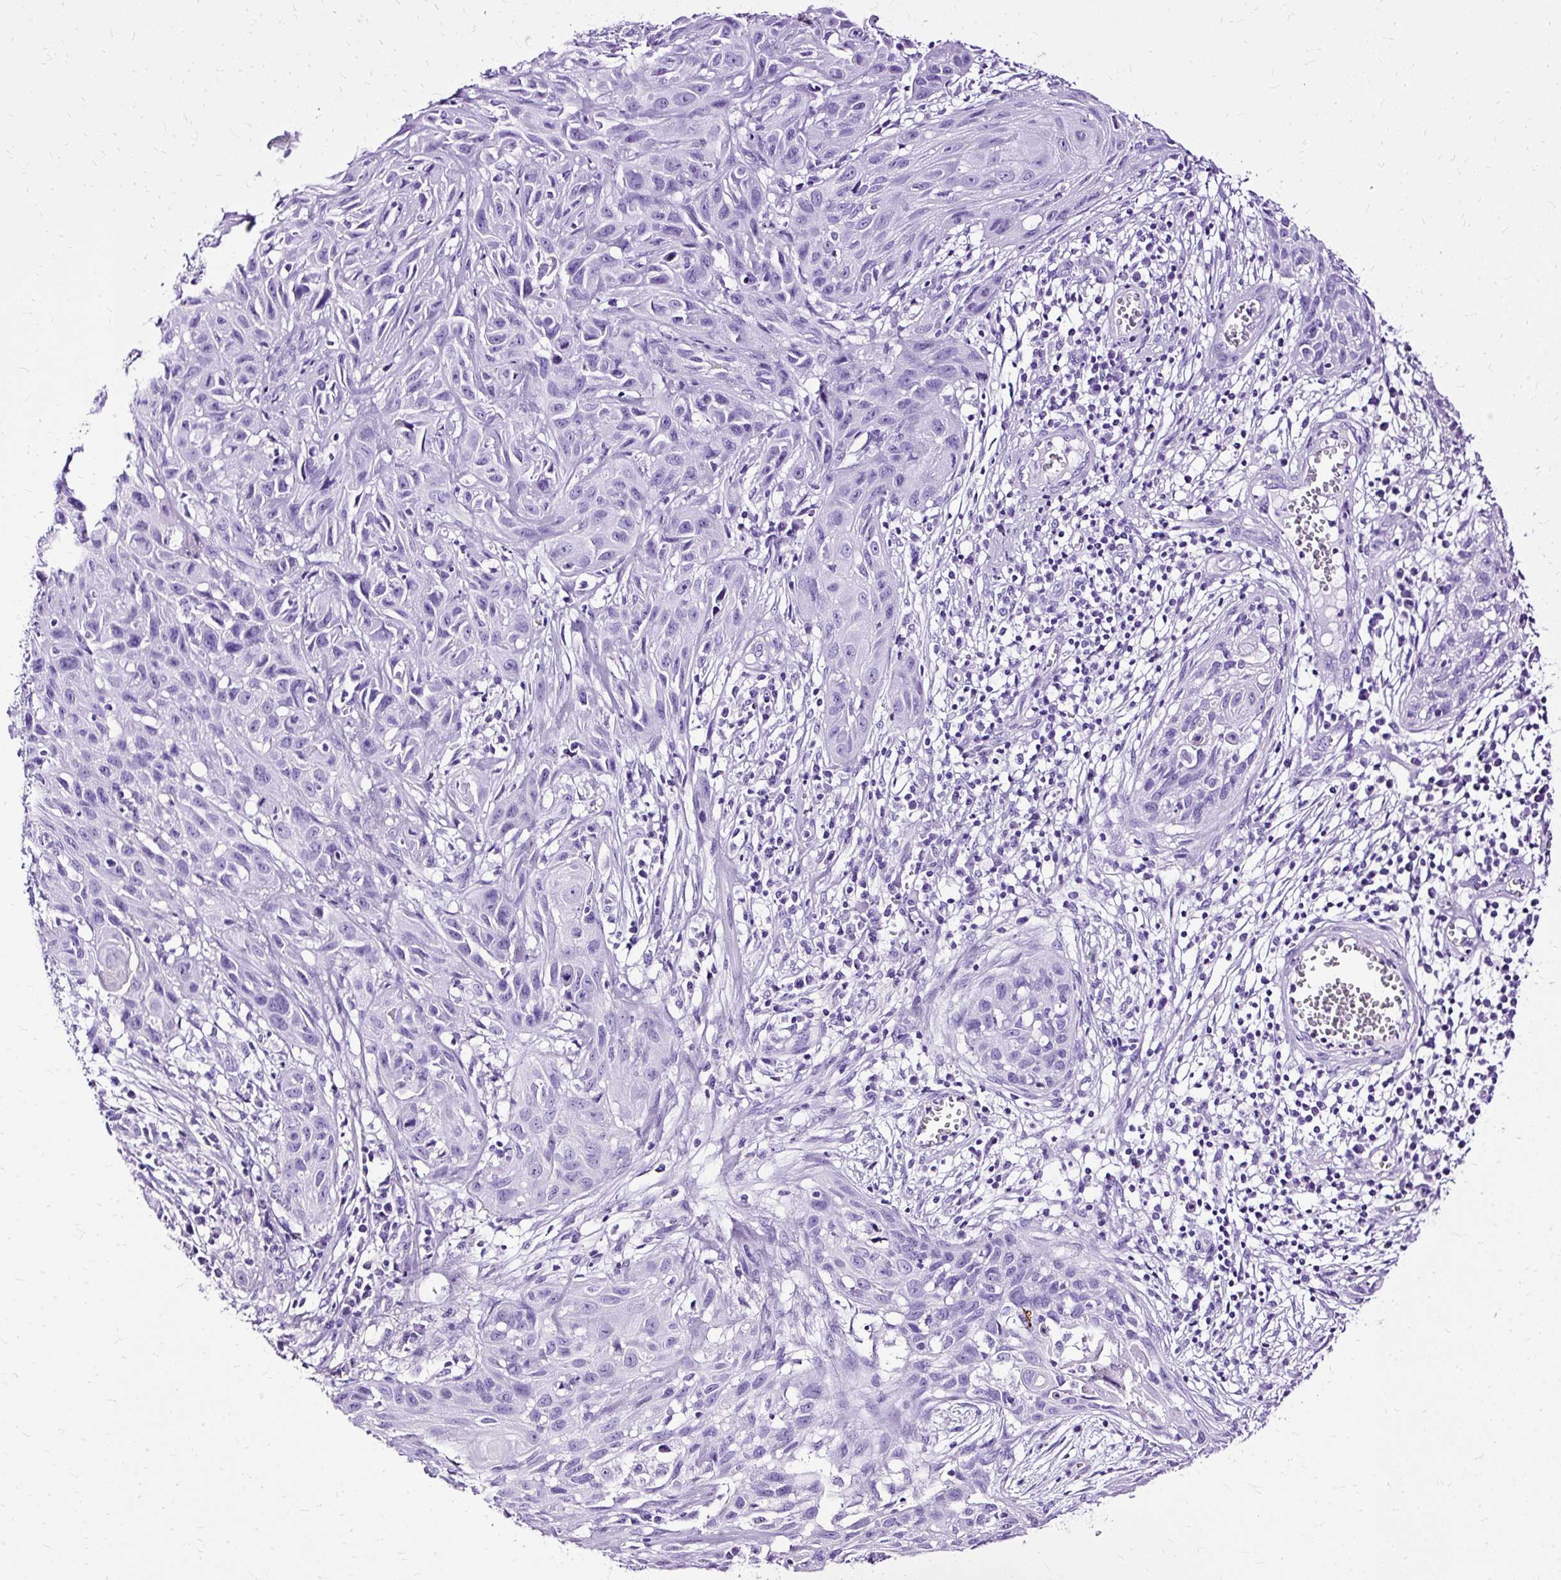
{"staining": {"intensity": "negative", "quantity": "none", "location": "none"}, "tissue": "skin cancer", "cell_type": "Tumor cells", "image_type": "cancer", "snomed": [{"axis": "morphology", "description": "Squamous cell carcinoma, NOS"}, {"axis": "topography", "description": "Skin"}, {"axis": "topography", "description": "Vulva"}], "caption": "The photomicrograph displays no significant expression in tumor cells of skin cancer (squamous cell carcinoma). (DAB IHC, high magnification).", "gene": "SLC8A2", "patient": {"sex": "female", "age": 83}}